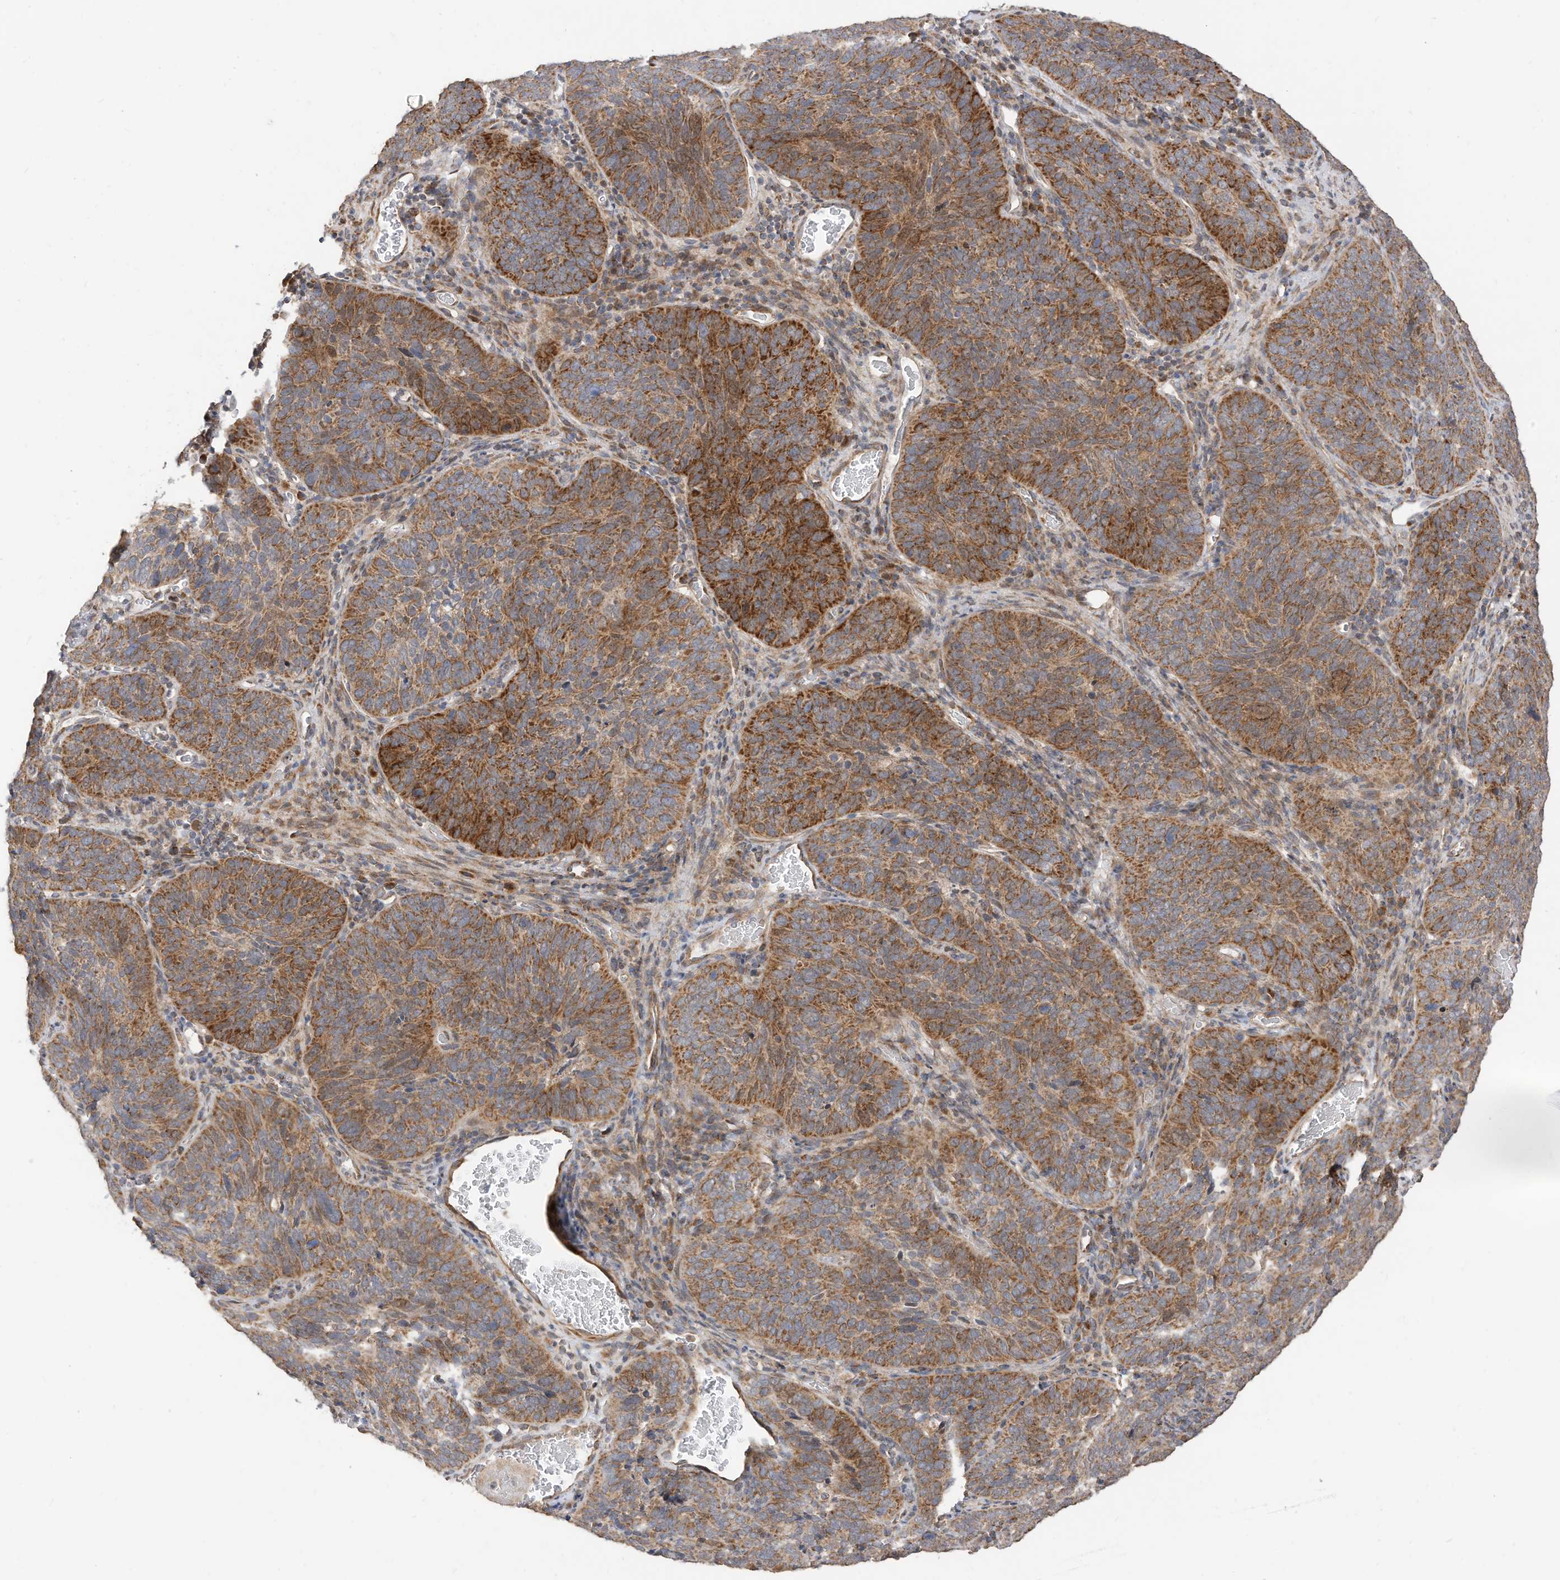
{"staining": {"intensity": "strong", "quantity": ">75%", "location": "cytoplasmic/membranous"}, "tissue": "cervical cancer", "cell_type": "Tumor cells", "image_type": "cancer", "snomed": [{"axis": "morphology", "description": "Squamous cell carcinoma, NOS"}, {"axis": "topography", "description": "Cervix"}], "caption": "DAB (3,3'-diaminobenzidine) immunohistochemical staining of human cervical squamous cell carcinoma displays strong cytoplasmic/membranous protein positivity in about >75% of tumor cells.", "gene": "CAGE1", "patient": {"sex": "female", "age": 60}}